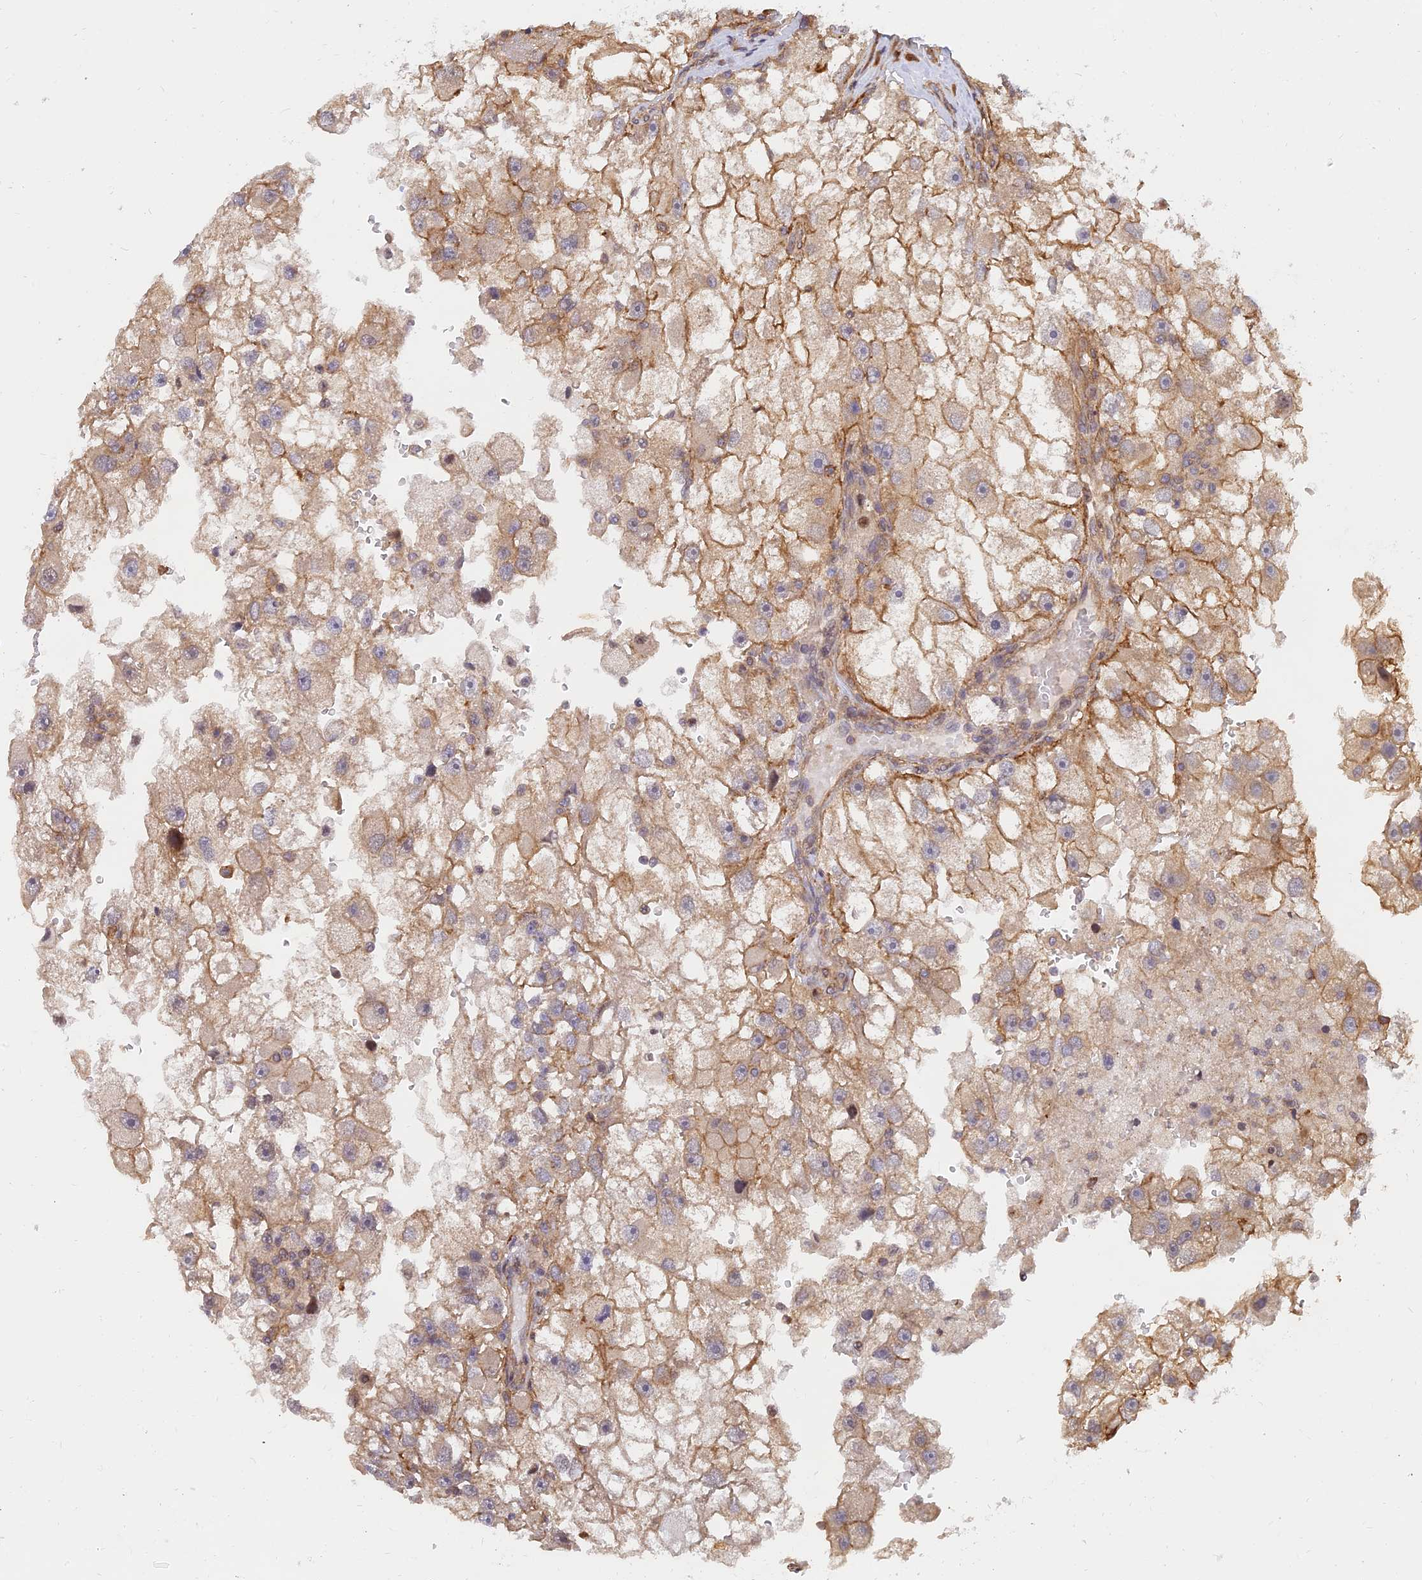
{"staining": {"intensity": "moderate", "quantity": ">75%", "location": "cytoplasmic/membranous"}, "tissue": "renal cancer", "cell_type": "Tumor cells", "image_type": "cancer", "snomed": [{"axis": "morphology", "description": "Adenocarcinoma, NOS"}, {"axis": "topography", "description": "Kidney"}], "caption": "The micrograph displays staining of renal cancer, revealing moderate cytoplasmic/membranous protein staining (brown color) within tumor cells.", "gene": "WDR41", "patient": {"sex": "male", "age": 63}}